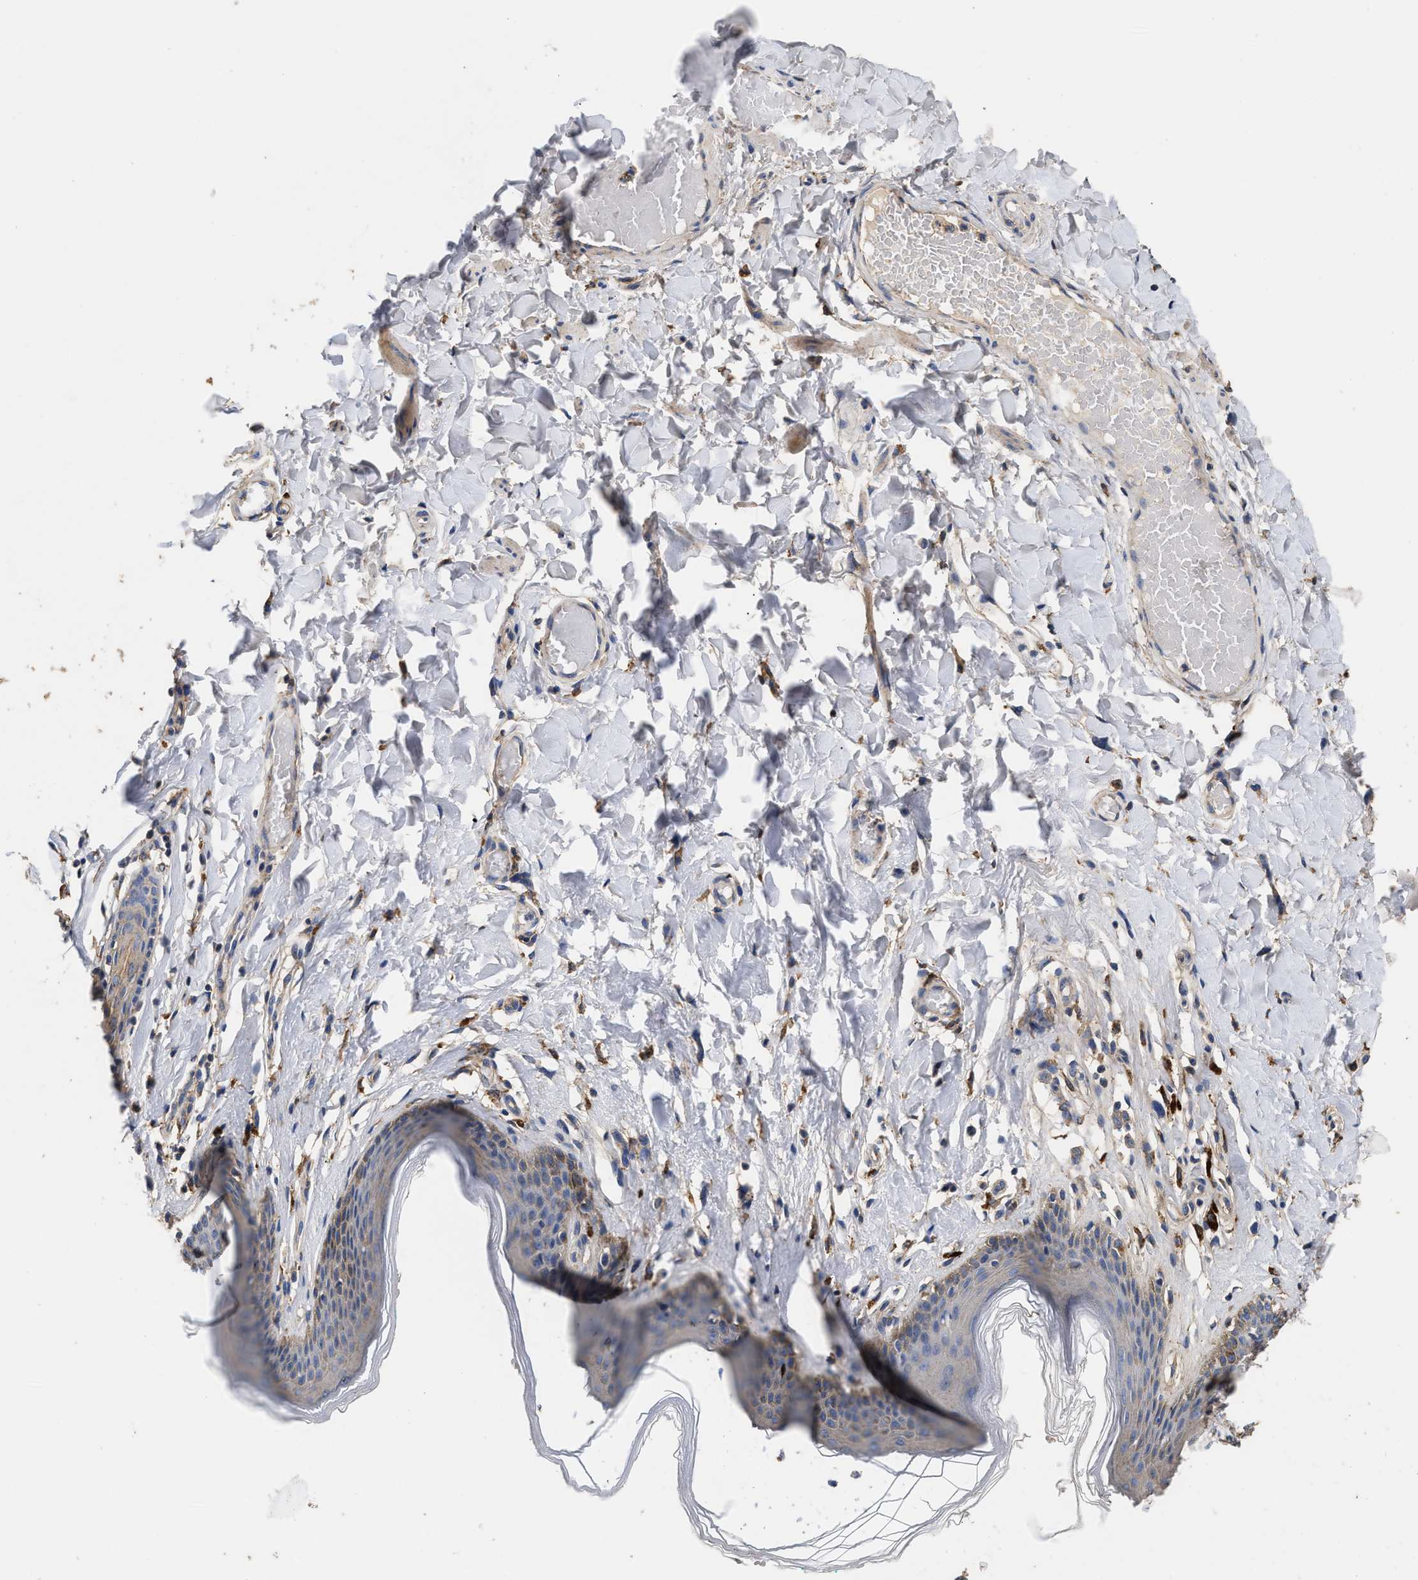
{"staining": {"intensity": "weak", "quantity": "25%-75%", "location": "cytoplasmic/membranous"}, "tissue": "skin", "cell_type": "Epidermal cells", "image_type": "normal", "snomed": [{"axis": "morphology", "description": "Normal tissue, NOS"}, {"axis": "topography", "description": "Vulva"}], "caption": "IHC photomicrograph of benign human skin stained for a protein (brown), which demonstrates low levels of weak cytoplasmic/membranous staining in approximately 25%-75% of epidermal cells.", "gene": "KLB", "patient": {"sex": "female", "age": 66}}